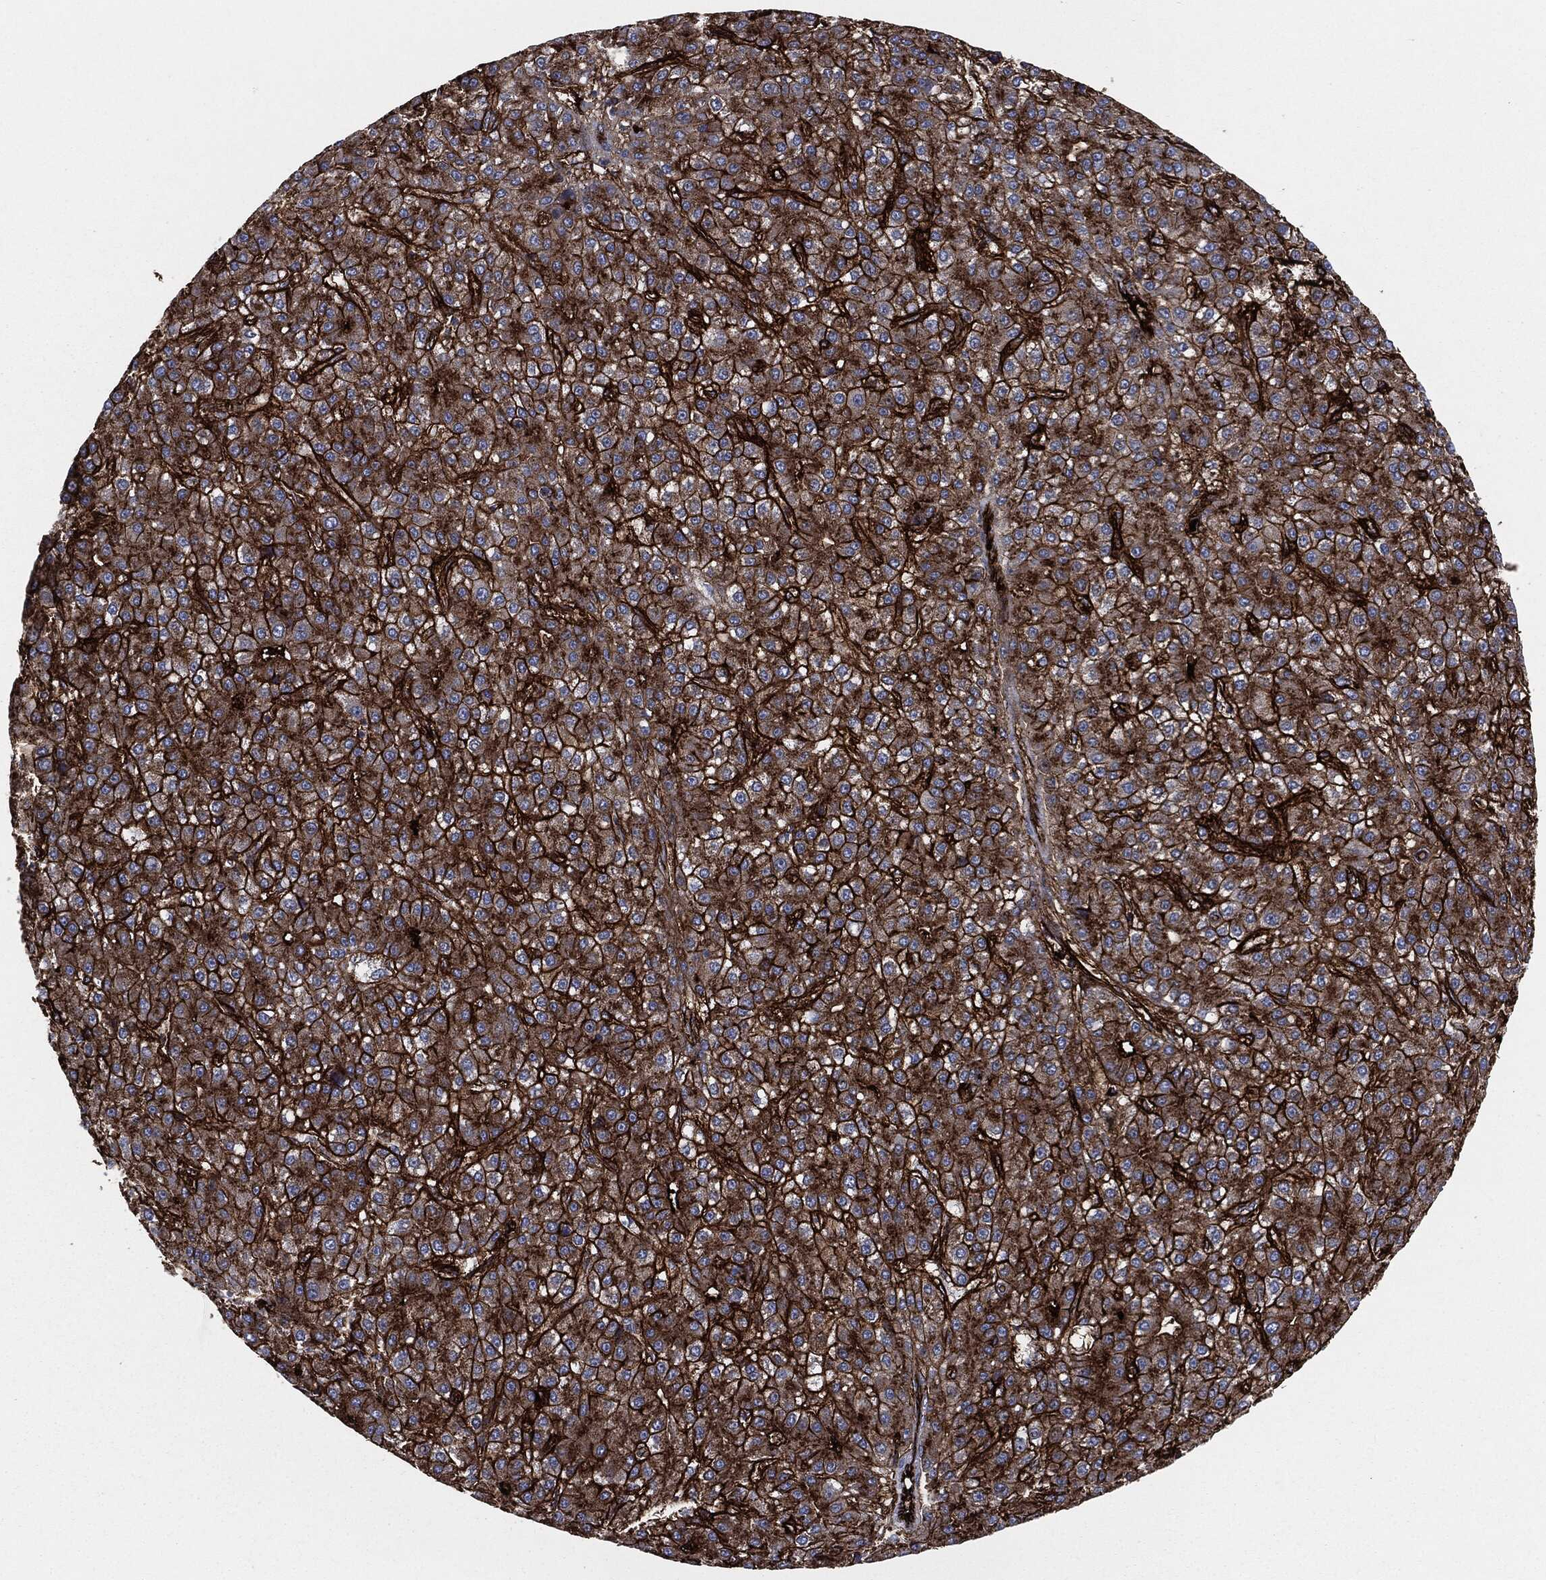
{"staining": {"intensity": "strong", "quantity": "25%-75%", "location": "cytoplasmic/membranous"}, "tissue": "liver cancer", "cell_type": "Tumor cells", "image_type": "cancer", "snomed": [{"axis": "morphology", "description": "Carcinoma, Hepatocellular, NOS"}, {"axis": "topography", "description": "Liver"}], "caption": "Immunohistochemical staining of human liver cancer reveals high levels of strong cytoplasmic/membranous protein expression in about 25%-75% of tumor cells.", "gene": "APOB", "patient": {"sex": "male", "age": 67}}